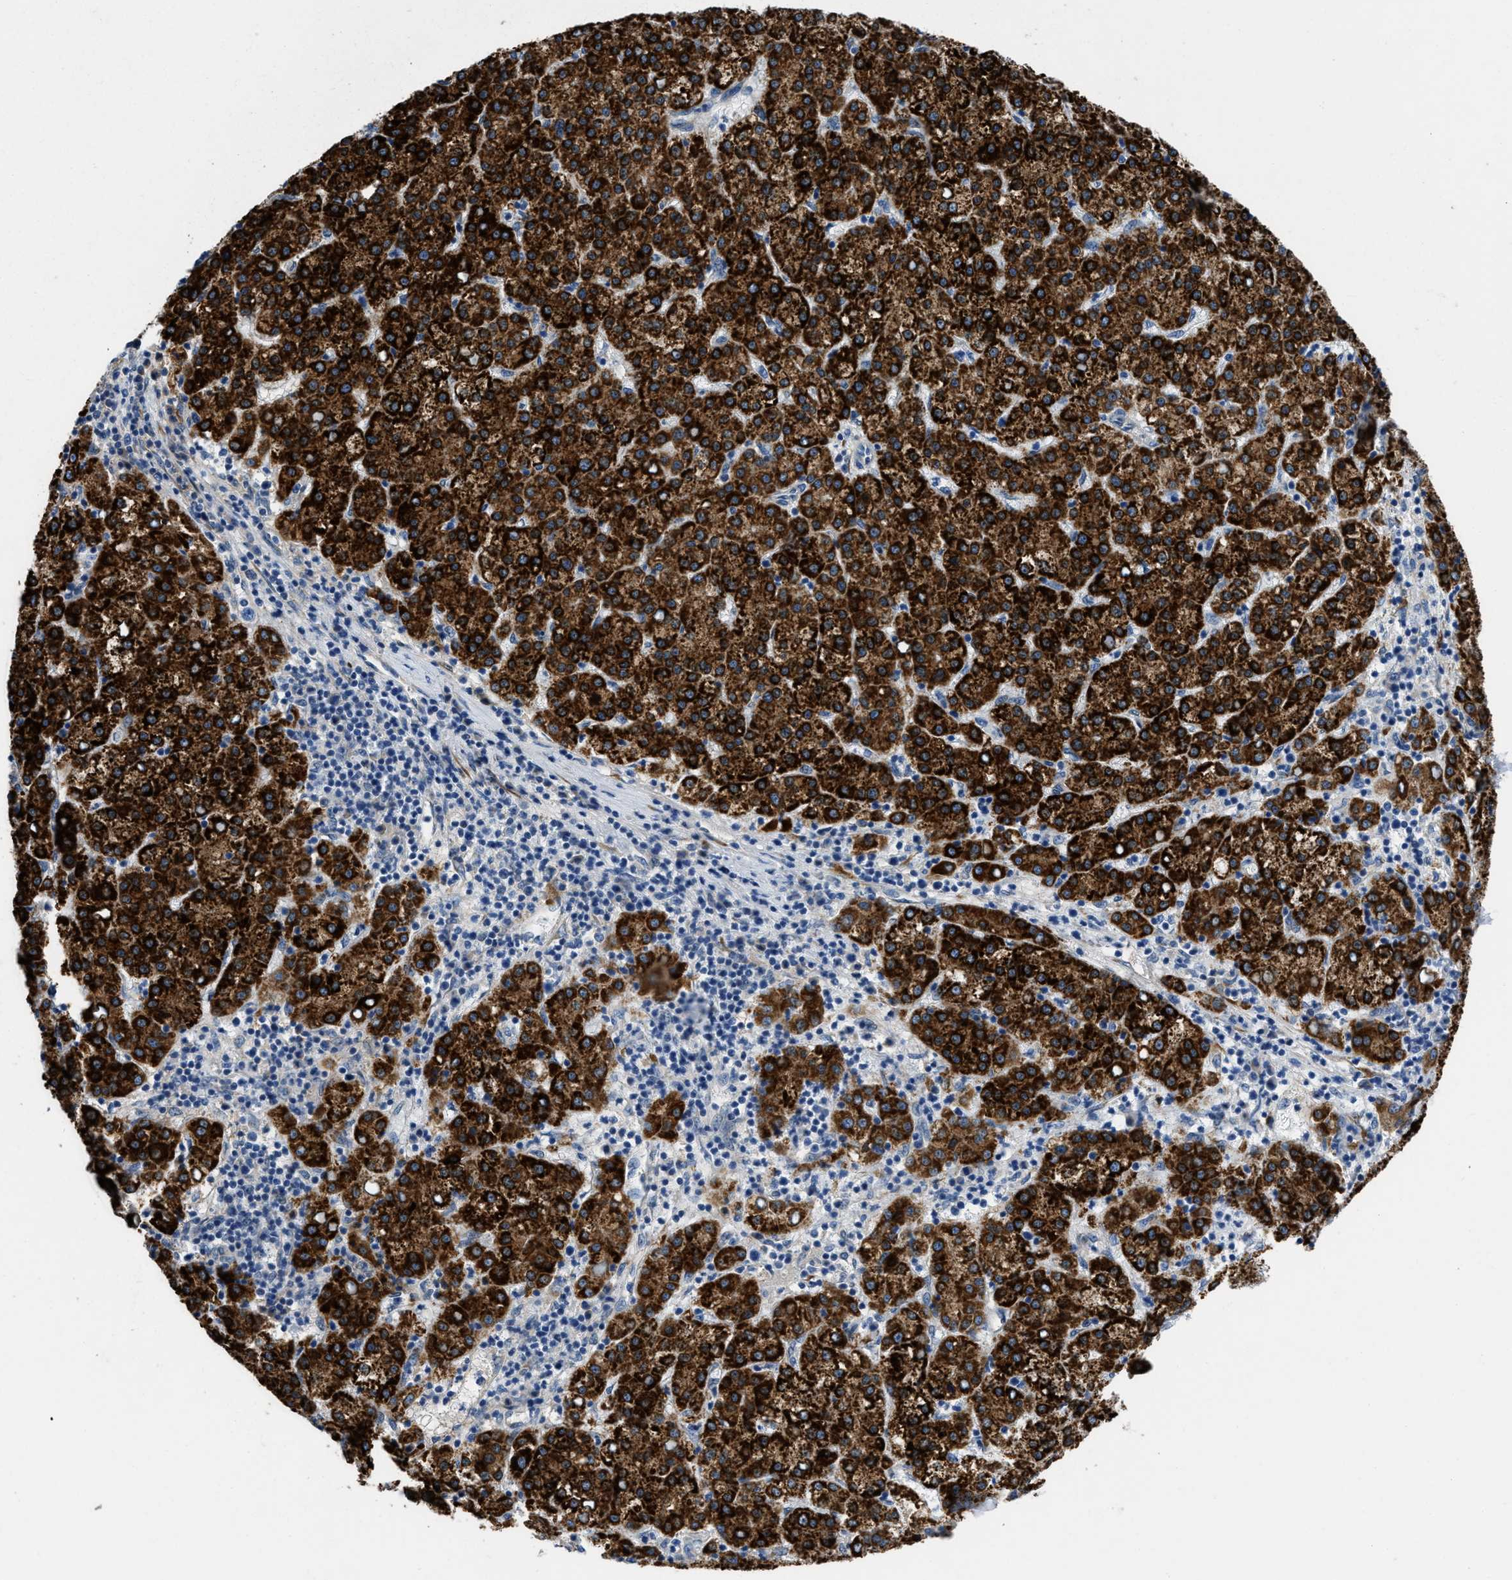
{"staining": {"intensity": "strong", "quantity": ">75%", "location": "cytoplasmic/membranous"}, "tissue": "liver cancer", "cell_type": "Tumor cells", "image_type": "cancer", "snomed": [{"axis": "morphology", "description": "Carcinoma, Hepatocellular, NOS"}, {"axis": "topography", "description": "Liver"}], "caption": "Protein staining by immunohistochemistry shows strong cytoplasmic/membranous staining in approximately >75% of tumor cells in liver hepatocellular carcinoma.", "gene": "GGCX", "patient": {"sex": "female", "age": 58}}